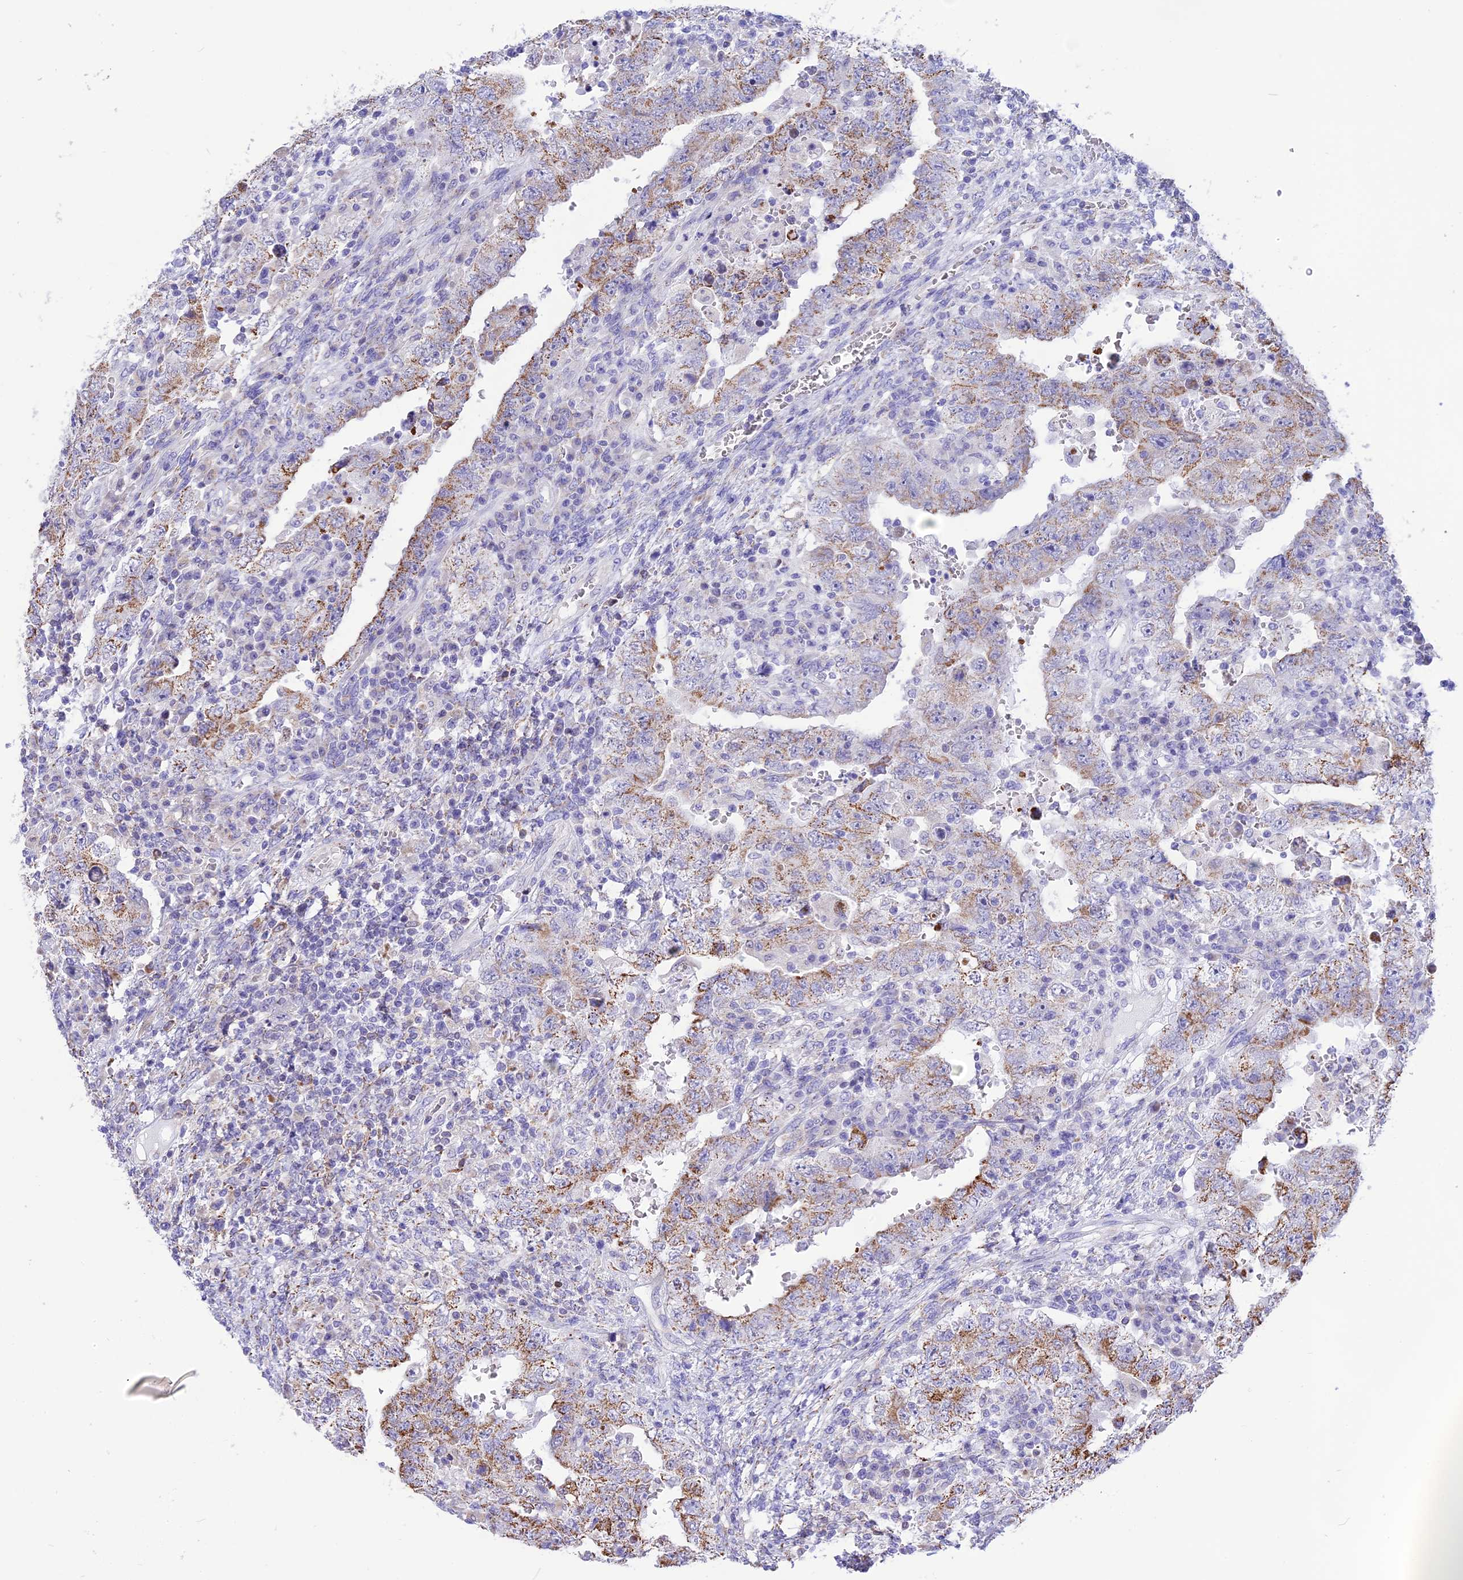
{"staining": {"intensity": "moderate", "quantity": "25%-75%", "location": "cytoplasmic/membranous"}, "tissue": "testis cancer", "cell_type": "Tumor cells", "image_type": "cancer", "snomed": [{"axis": "morphology", "description": "Carcinoma, Embryonal, NOS"}, {"axis": "topography", "description": "Testis"}], "caption": "Testis cancer was stained to show a protein in brown. There is medium levels of moderate cytoplasmic/membranous positivity in about 25%-75% of tumor cells. The staining was performed using DAB, with brown indicating positive protein expression. Nuclei are stained blue with hematoxylin.", "gene": "DOC2B", "patient": {"sex": "male", "age": 26}}